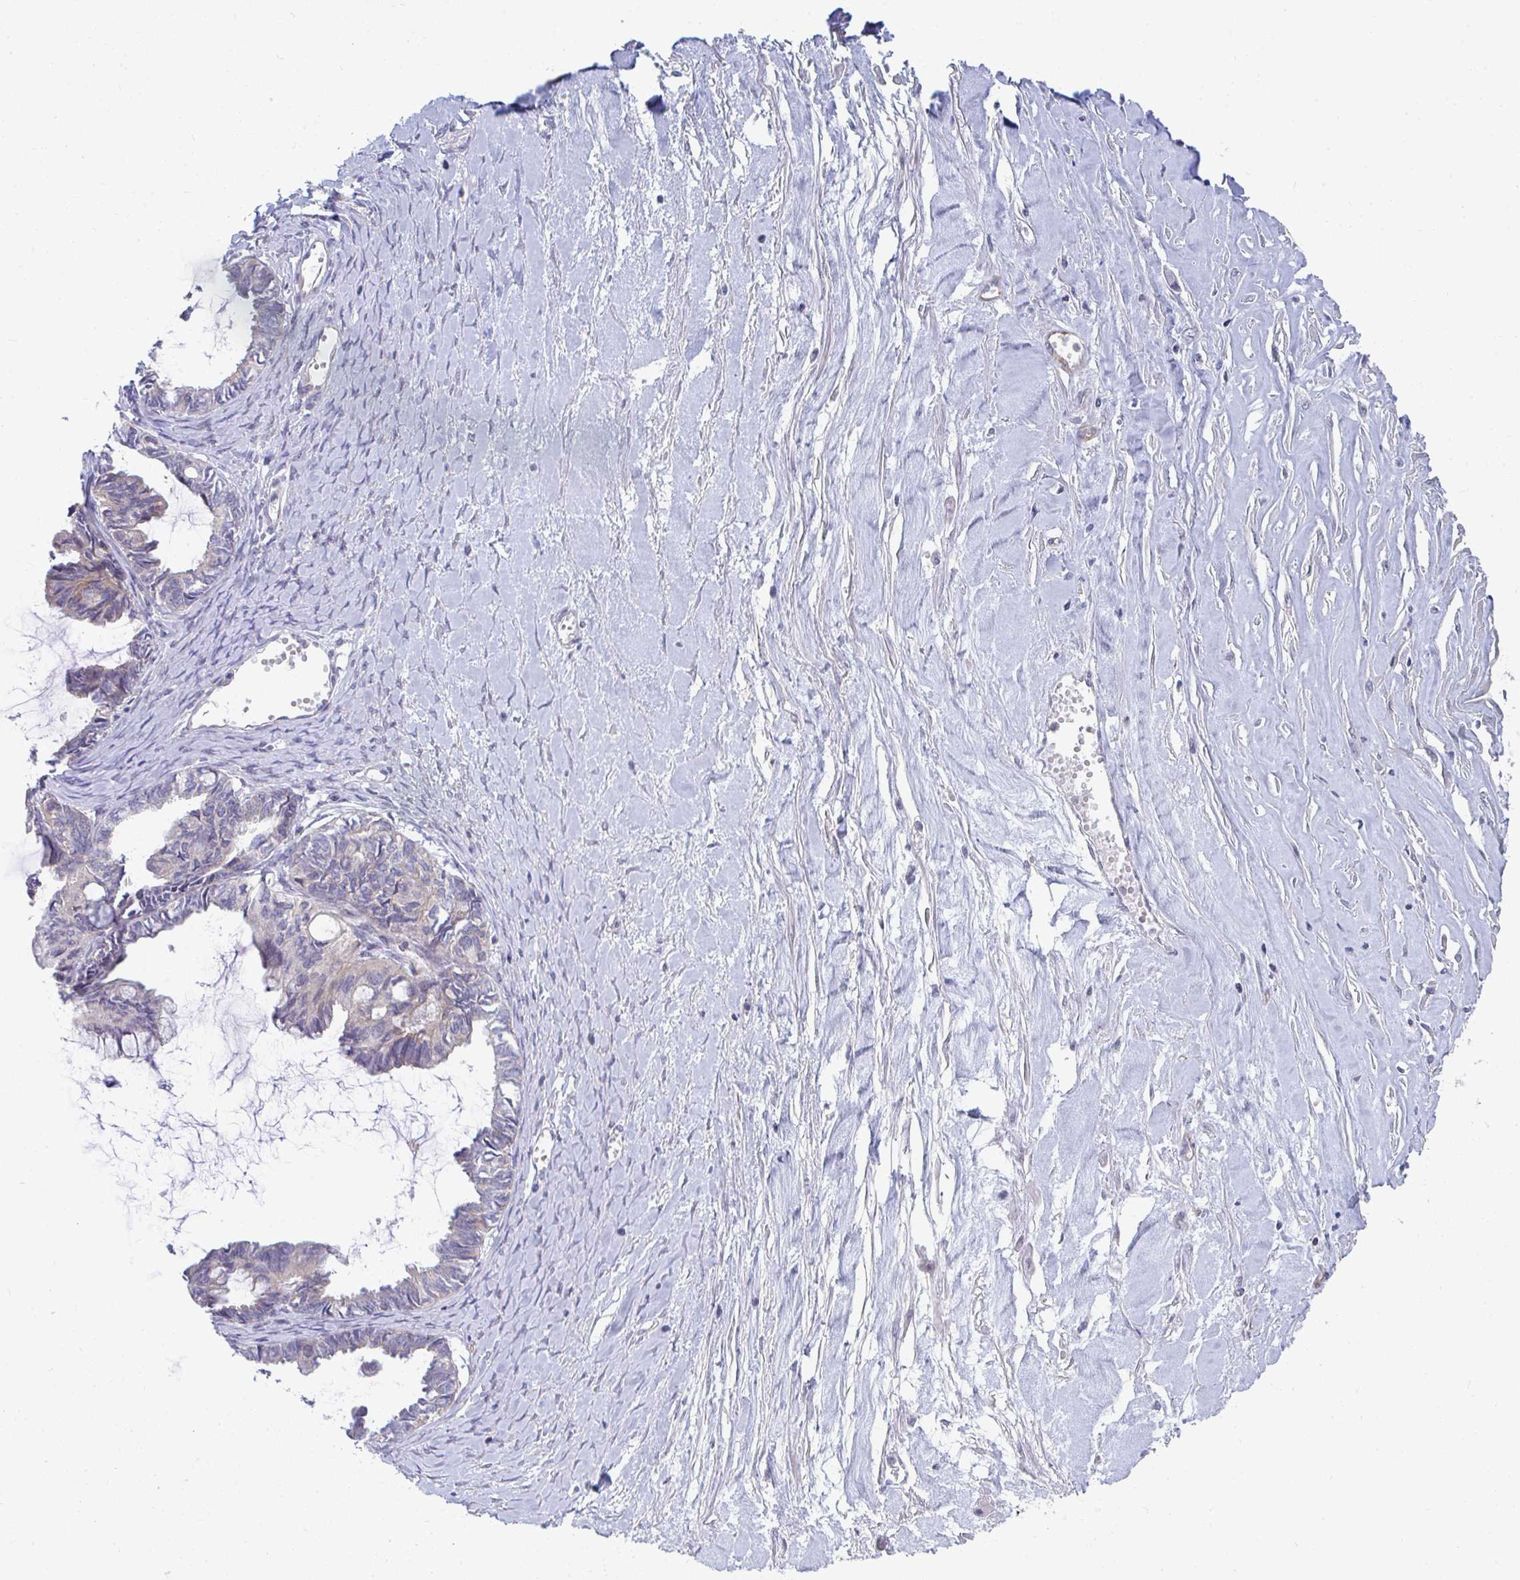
{"staining": {"intensity": "negative", "quantity": "none", "location": "none"}, "tissue": "ovarian cancer", "cell_type": "Tumor cells", "image_type": "cancer", "snomed": [{"axis": "morphology", "description": "Cystadenocarcinoma, mucinous, NOS"}, {"axis": "topography", "description": "Ovary"}], "caption": "There is no significant expression in tumor cells of ovarian cancer (mucinous cystadenocarcinoma).", "gene": "EIF1AD", "patient": {"sex": "female", "age": 61}}